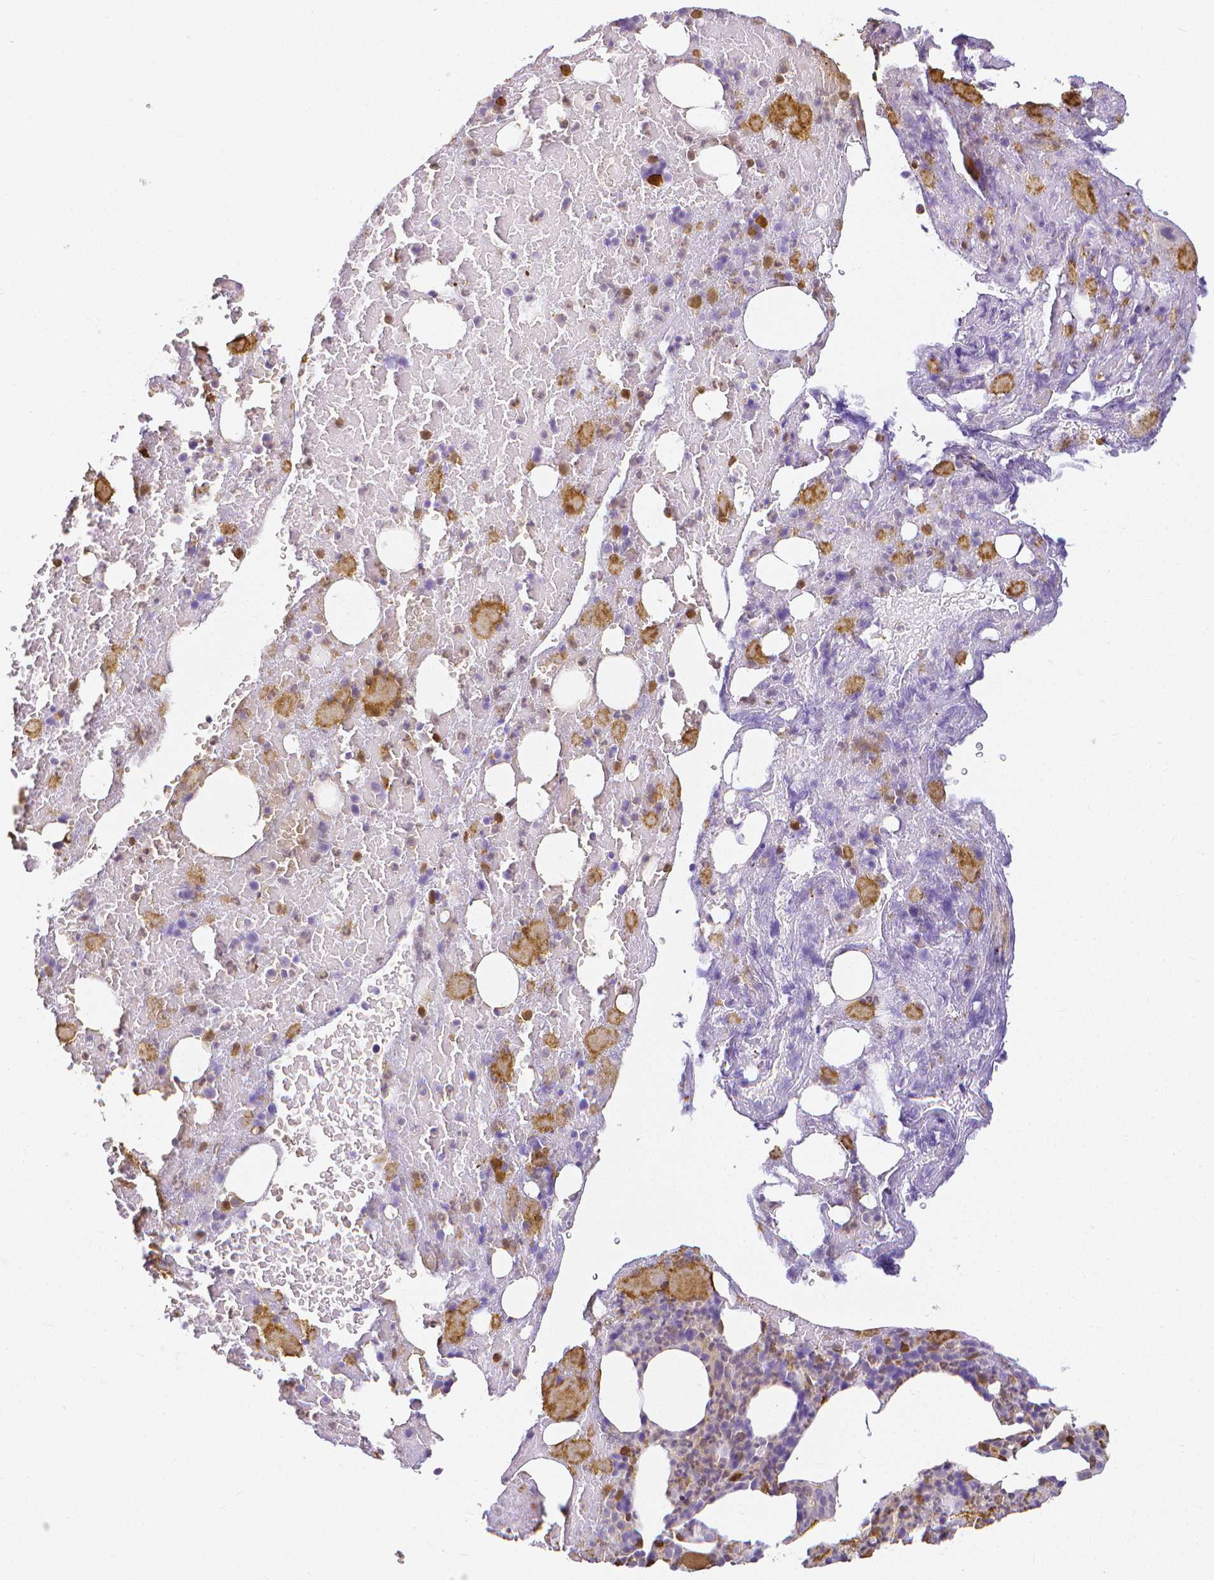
{"staining": {"intensity": "moderate", "quantity": "<25%", "location": "nuclear"}, "tissue": "bone marrow", "cell_type": "Hematopoietic cells", "image_type": "normal", "snomed": [{"axis": "morphology", "description": "Normal tissue, NOS"}, {"axis": "topography", "description": "Bone marrow"}], "caption": "Hematopoietic cells display low levels of moderate nuclear expression in about <25% of cells in unremarkable bone marrow.", "gene": "COTL1", "patient": {"sex": "female", "age": 59}}